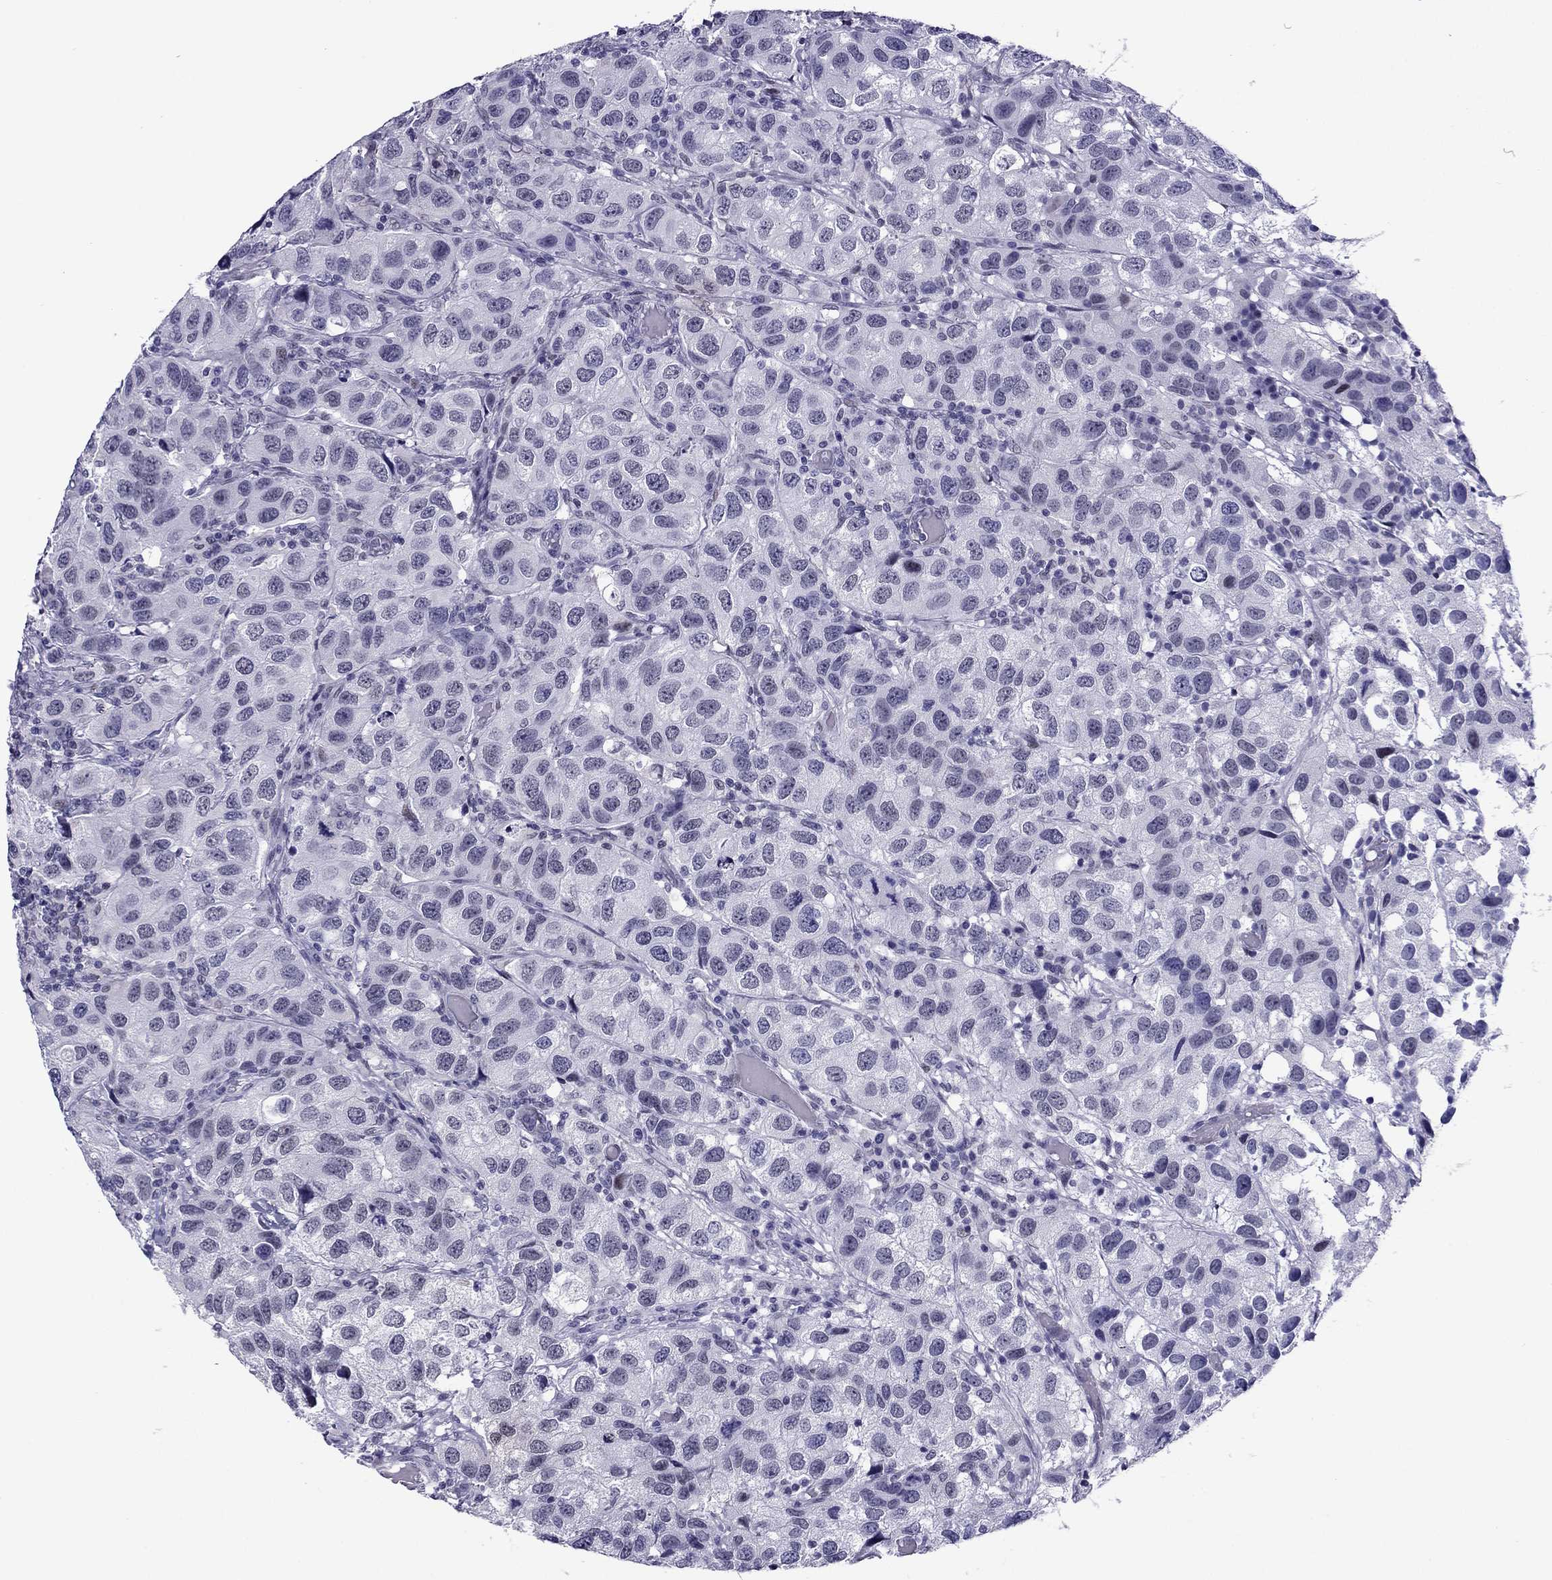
{"staining": {"intensity": "negative", "quantity": "none", "location": "none"}, "tissue": "urothelial cancer", "cell_type": "Tumor cells", "image_type": "cancer", "snomed": [{"axis": "morphology", "description": "Urothelial carcinoma, High grade"}, {"axis": "topography", "description": "Urinary bladder"}], "caption": "Immunohistochemistry (IHC) of human urothelial cancer reveals no positivity in tumor cells.", "gene": "MYLK3", "patient": {"sex": "male", "age": 79}}